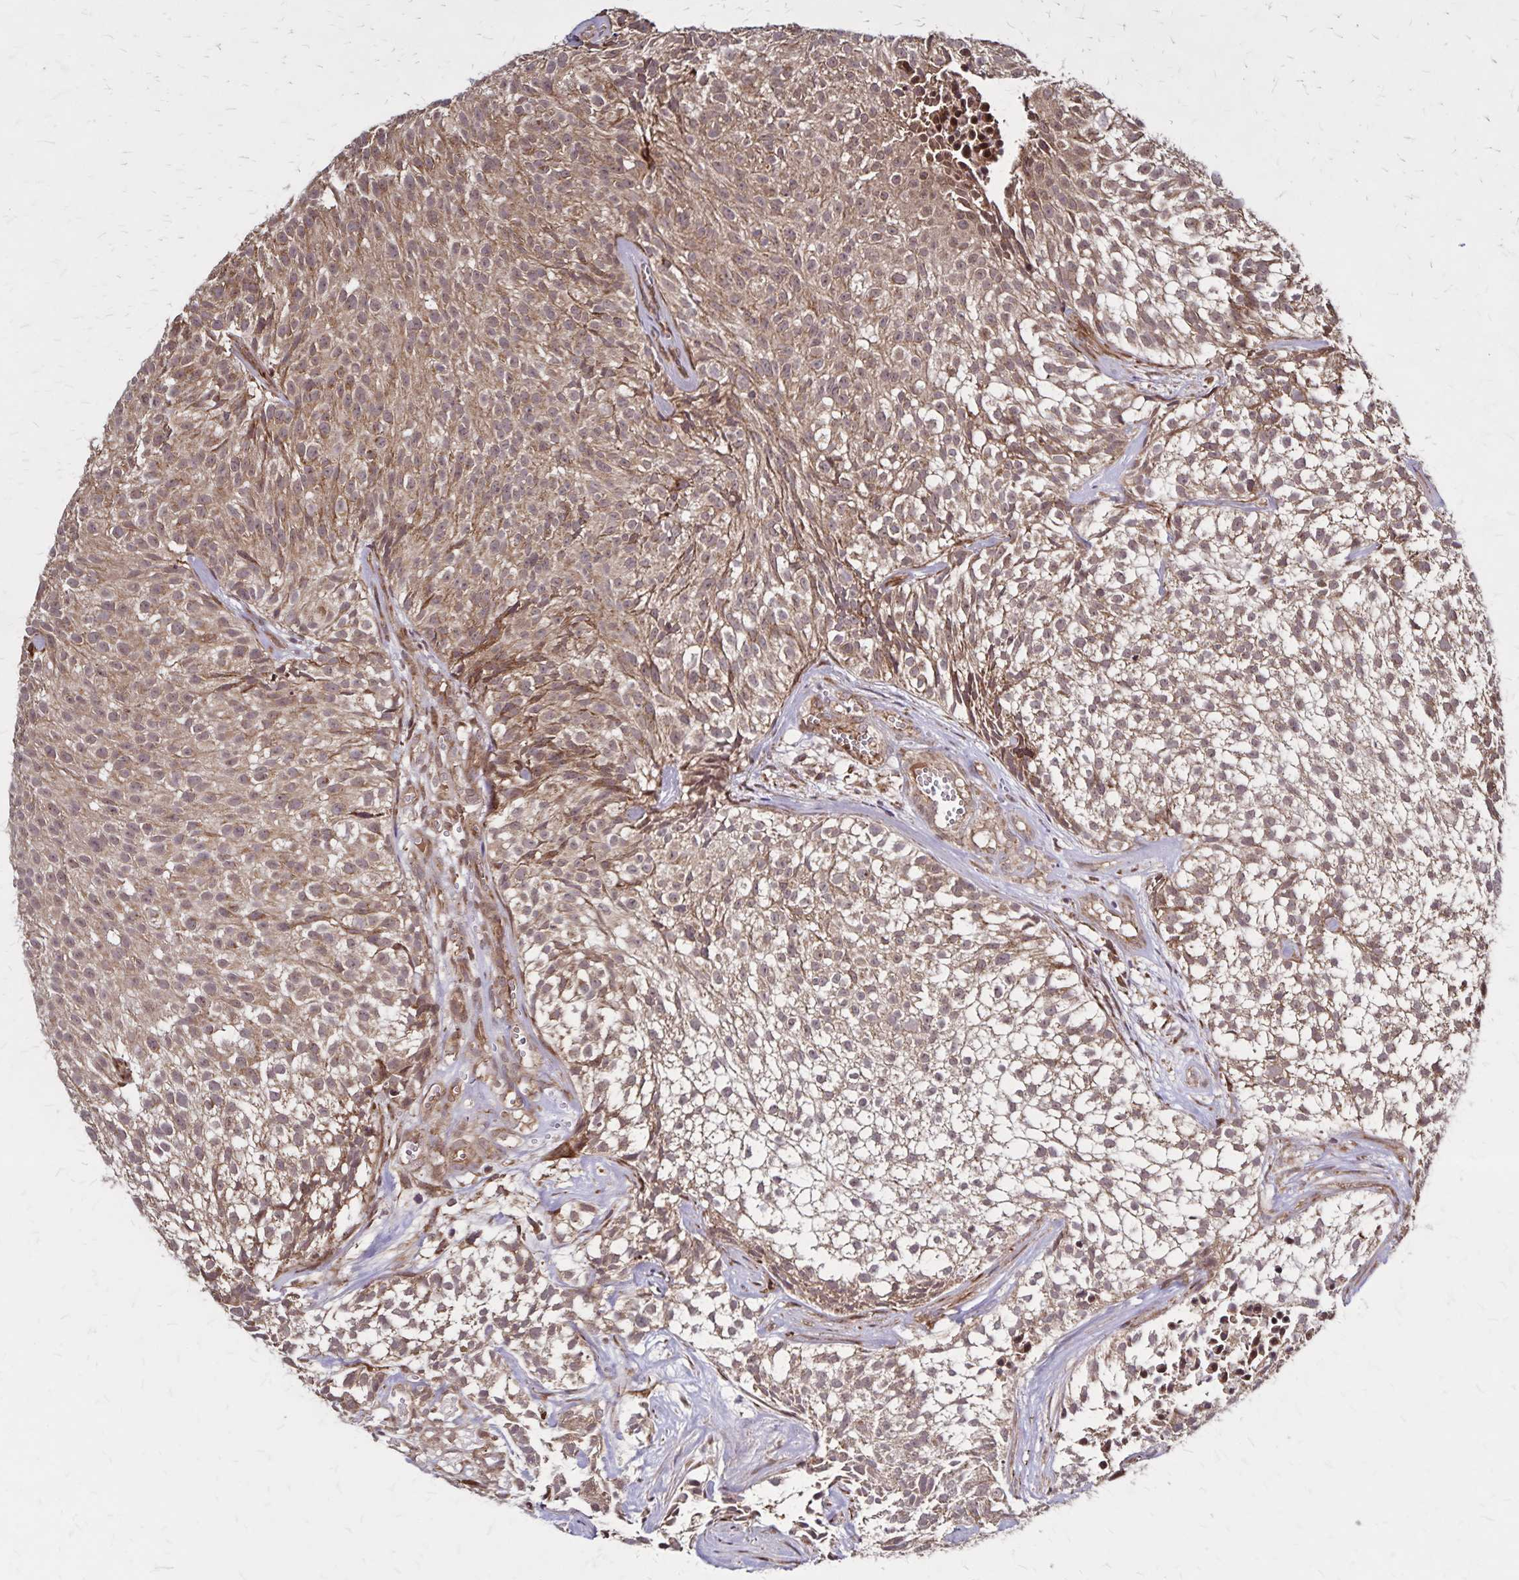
{"staining": {"intensity": "moderate", "quantity": ">75%", "location": "cytoplasmic/membranous"}, "tissue": "urothelial cancer", "cell_type": "Tumor cells", "image_type": "cancer", "snomed": [{"axis": "morphology", "description": "Urothelial carcinoma, Low grade"}, {"axis": "topography", "description": "Urinary bladder"}], "caption": "The histopathology image displays staining of urothelial carcinoma (low-grade), revealing moderate cytoplasmic/membranous protein staining (brown color) within tumor cells.", "gene": "NFS1", "patient": {"sex": "male", "age": 70}}